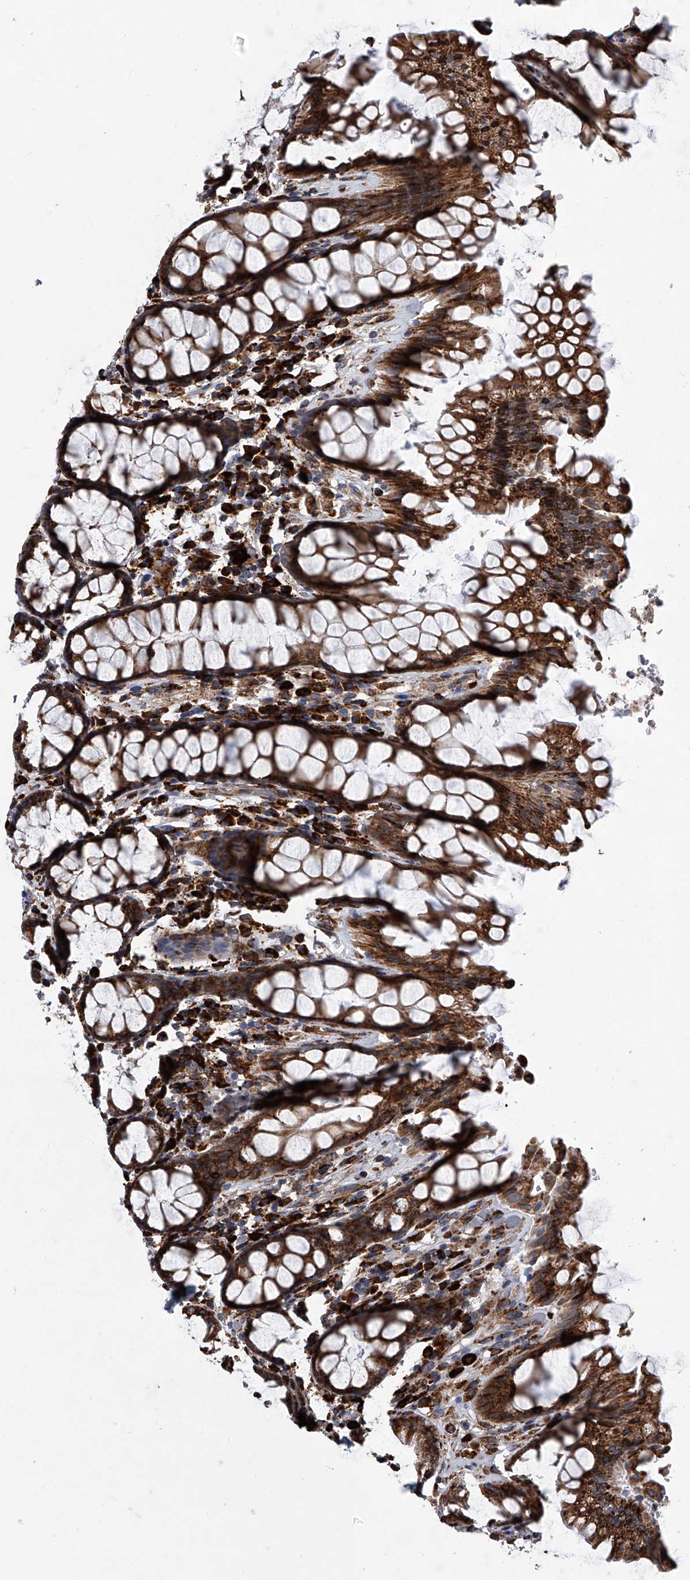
{"staining": {"intensity": "moderate", "quantity": ">75%", "location": "cytoplasmic/membranous"}, "tissue": "rectum", "cell_type": "Glandular cells", "image_type": "normal", "snomed": [{"axis": "morphology", "description": "Normal tissue, NOS"}, {"axis": "topography", "description": "Rectum"}], "caption": "Glandular cells reveal medium levels of moderate cytoplasmic/membranous positivity in about >75% of cells in benign human rectum.", "gene": "TMEM63C", "patient": {"sex": "male", "age": 64}}